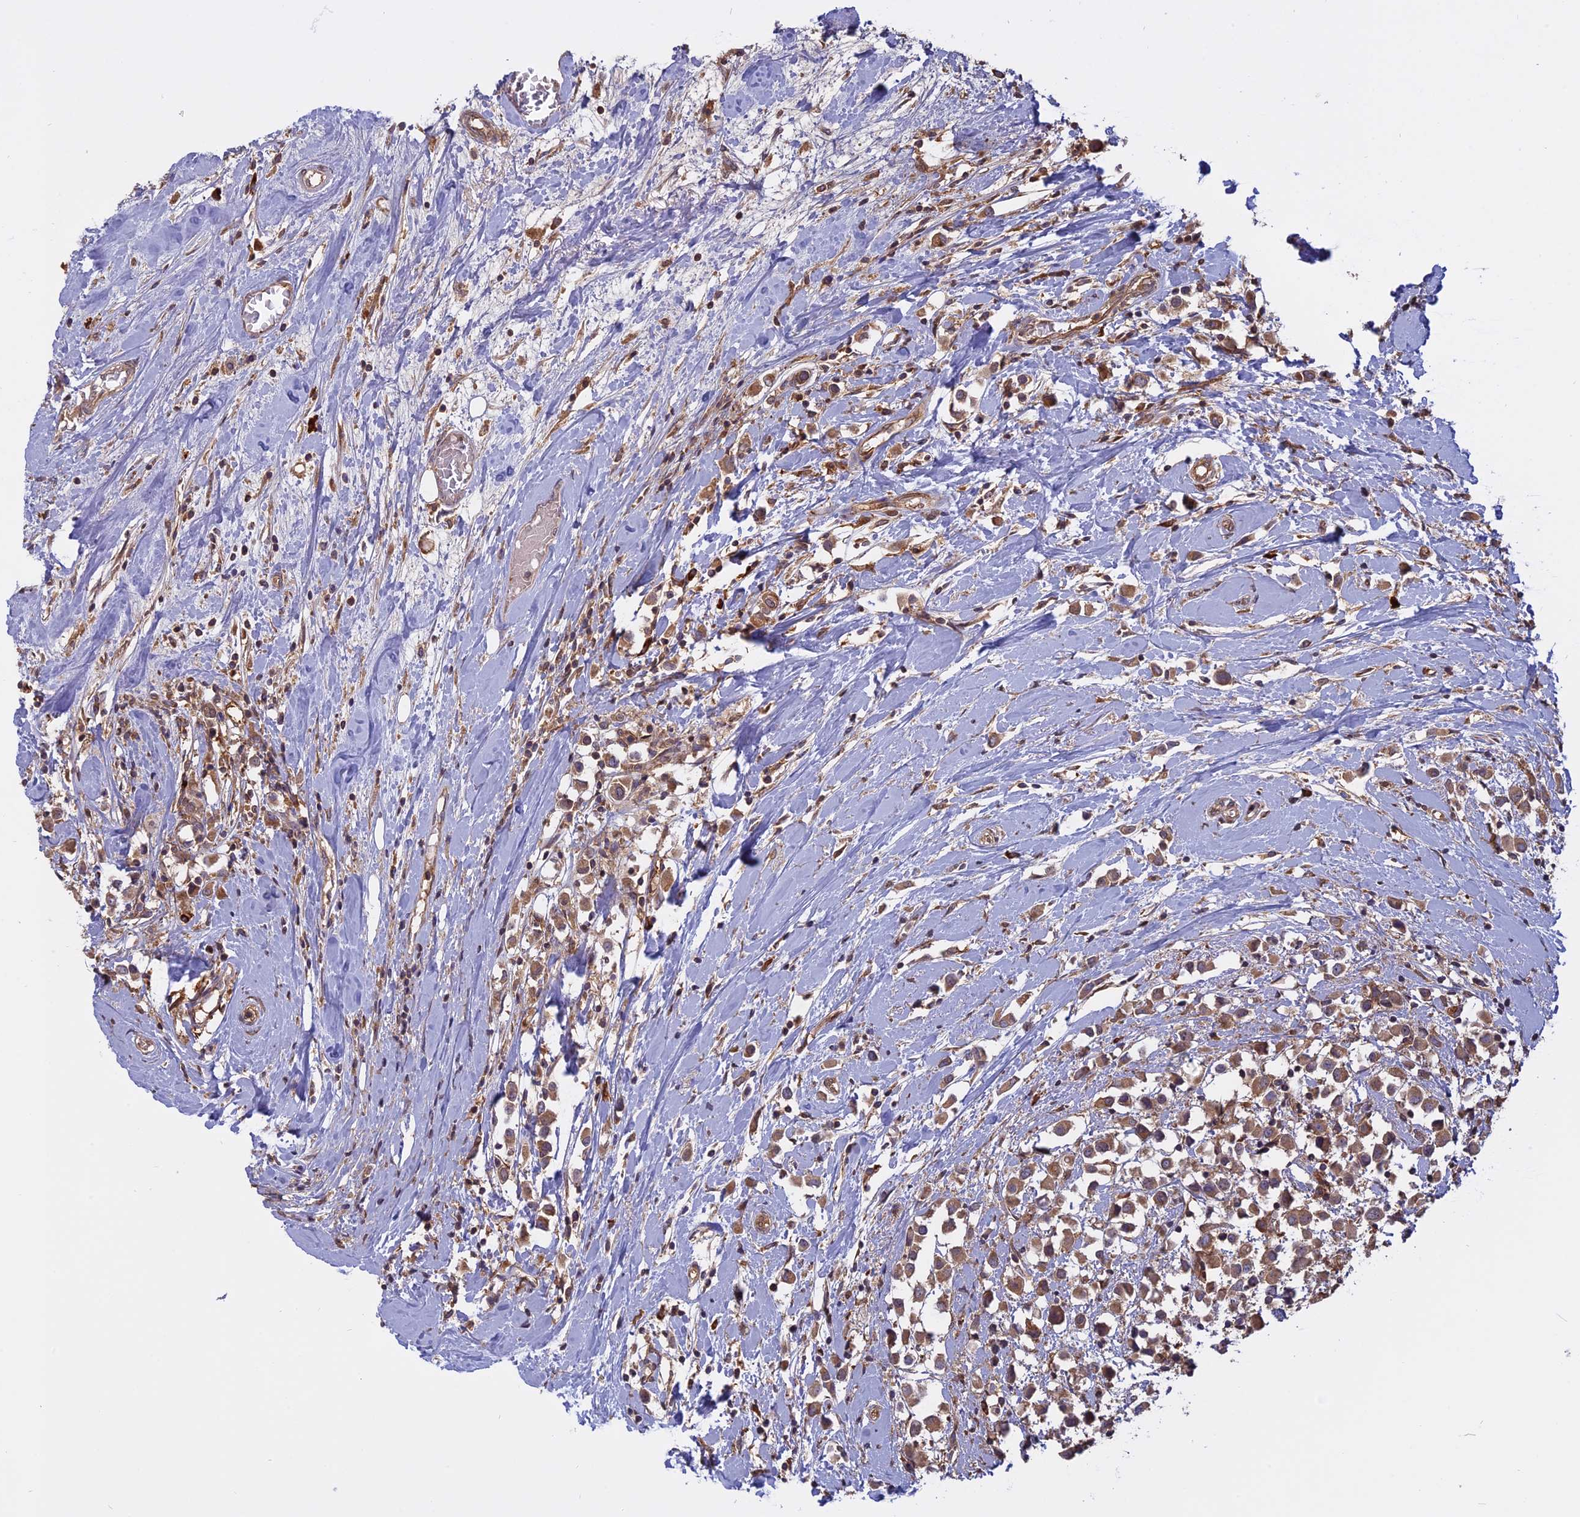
{"staining": {"intensity": "moderate", "quantity": ">75%", "location": "cytoplasmic/membranous"}, "tissue": "breast cancer", "cell_type": "Tumor cells", "image_type": "cancer", "snomed": [{"axis": "morphology", "description": "Duct carcinoma"}, {"axis": "topography", "description": "Breast"}], "caption": "Breast cancer was stained to show a protein in brown. There is medium levels of moderate cytoplasmic/membranous expression in about >75% of tumor cells. Ihc stains the protein of interest in brown and the nuclei are stained blue.", "gene": "TMEM208", "patient": {"sex": "female", "age": 61}}